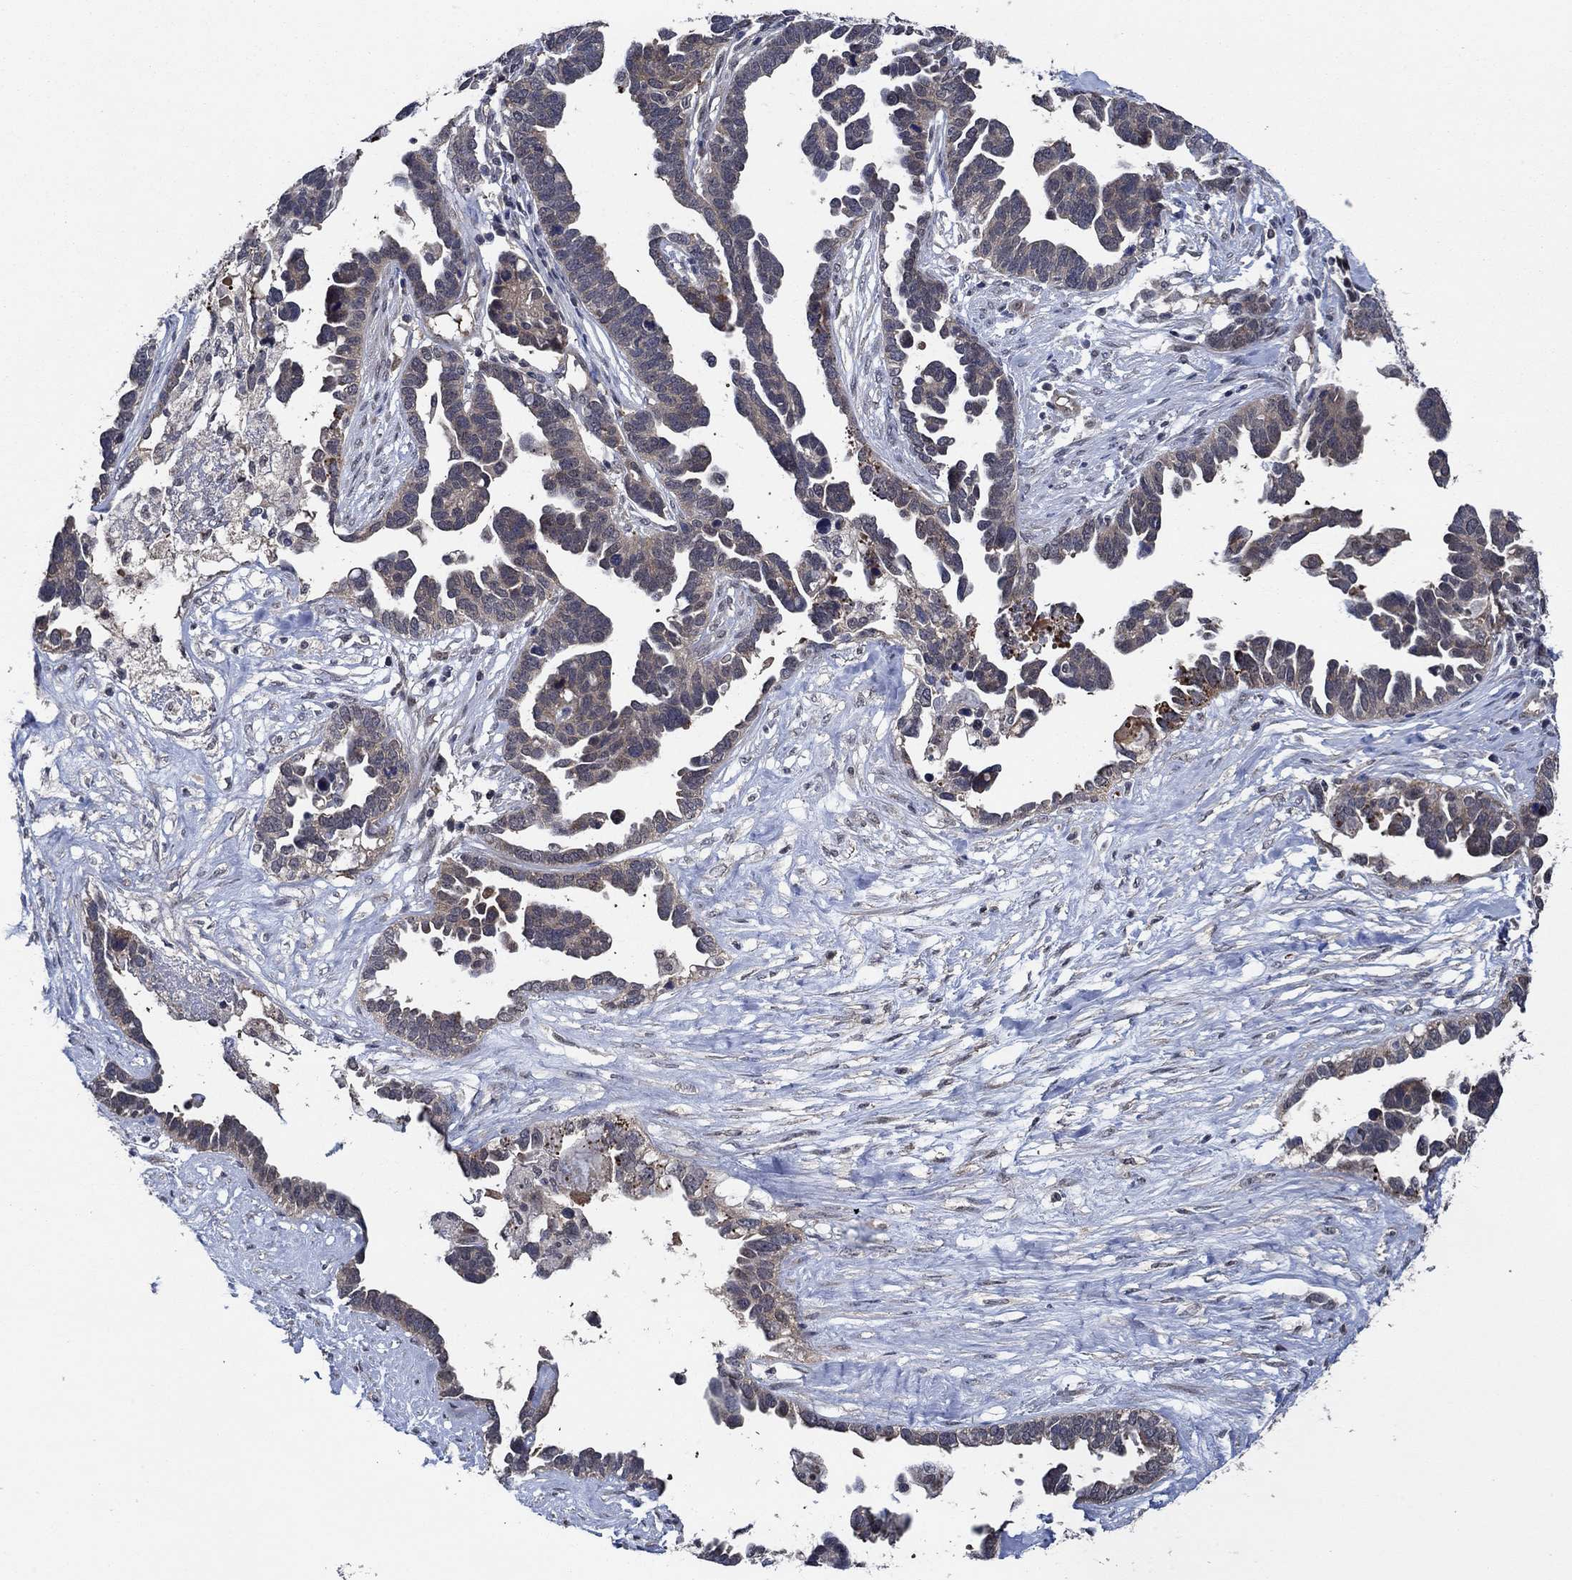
{"staining": {"intensity": "negative", "quantity": "none", "location": "none"}, "tissue": "ovarian cancer", "cell_type": "Tumor cells", "image_type": "cancer", "snomed": [{"axis": "morphology", "description": "Cystadenocarcinoma, serous, NOS"}, {"axis": "topography", "description": "Ovary"}], "caption": "This photomicrograph is of ovarian cancer (serous cystadenocarcinoma) stained with IHC to label a protein in brown with the nuclei are counter-stained blue. There is no expression in tumor cells.", "gene": "DACT1", "patient": {"sex": "female", "age": 54}}